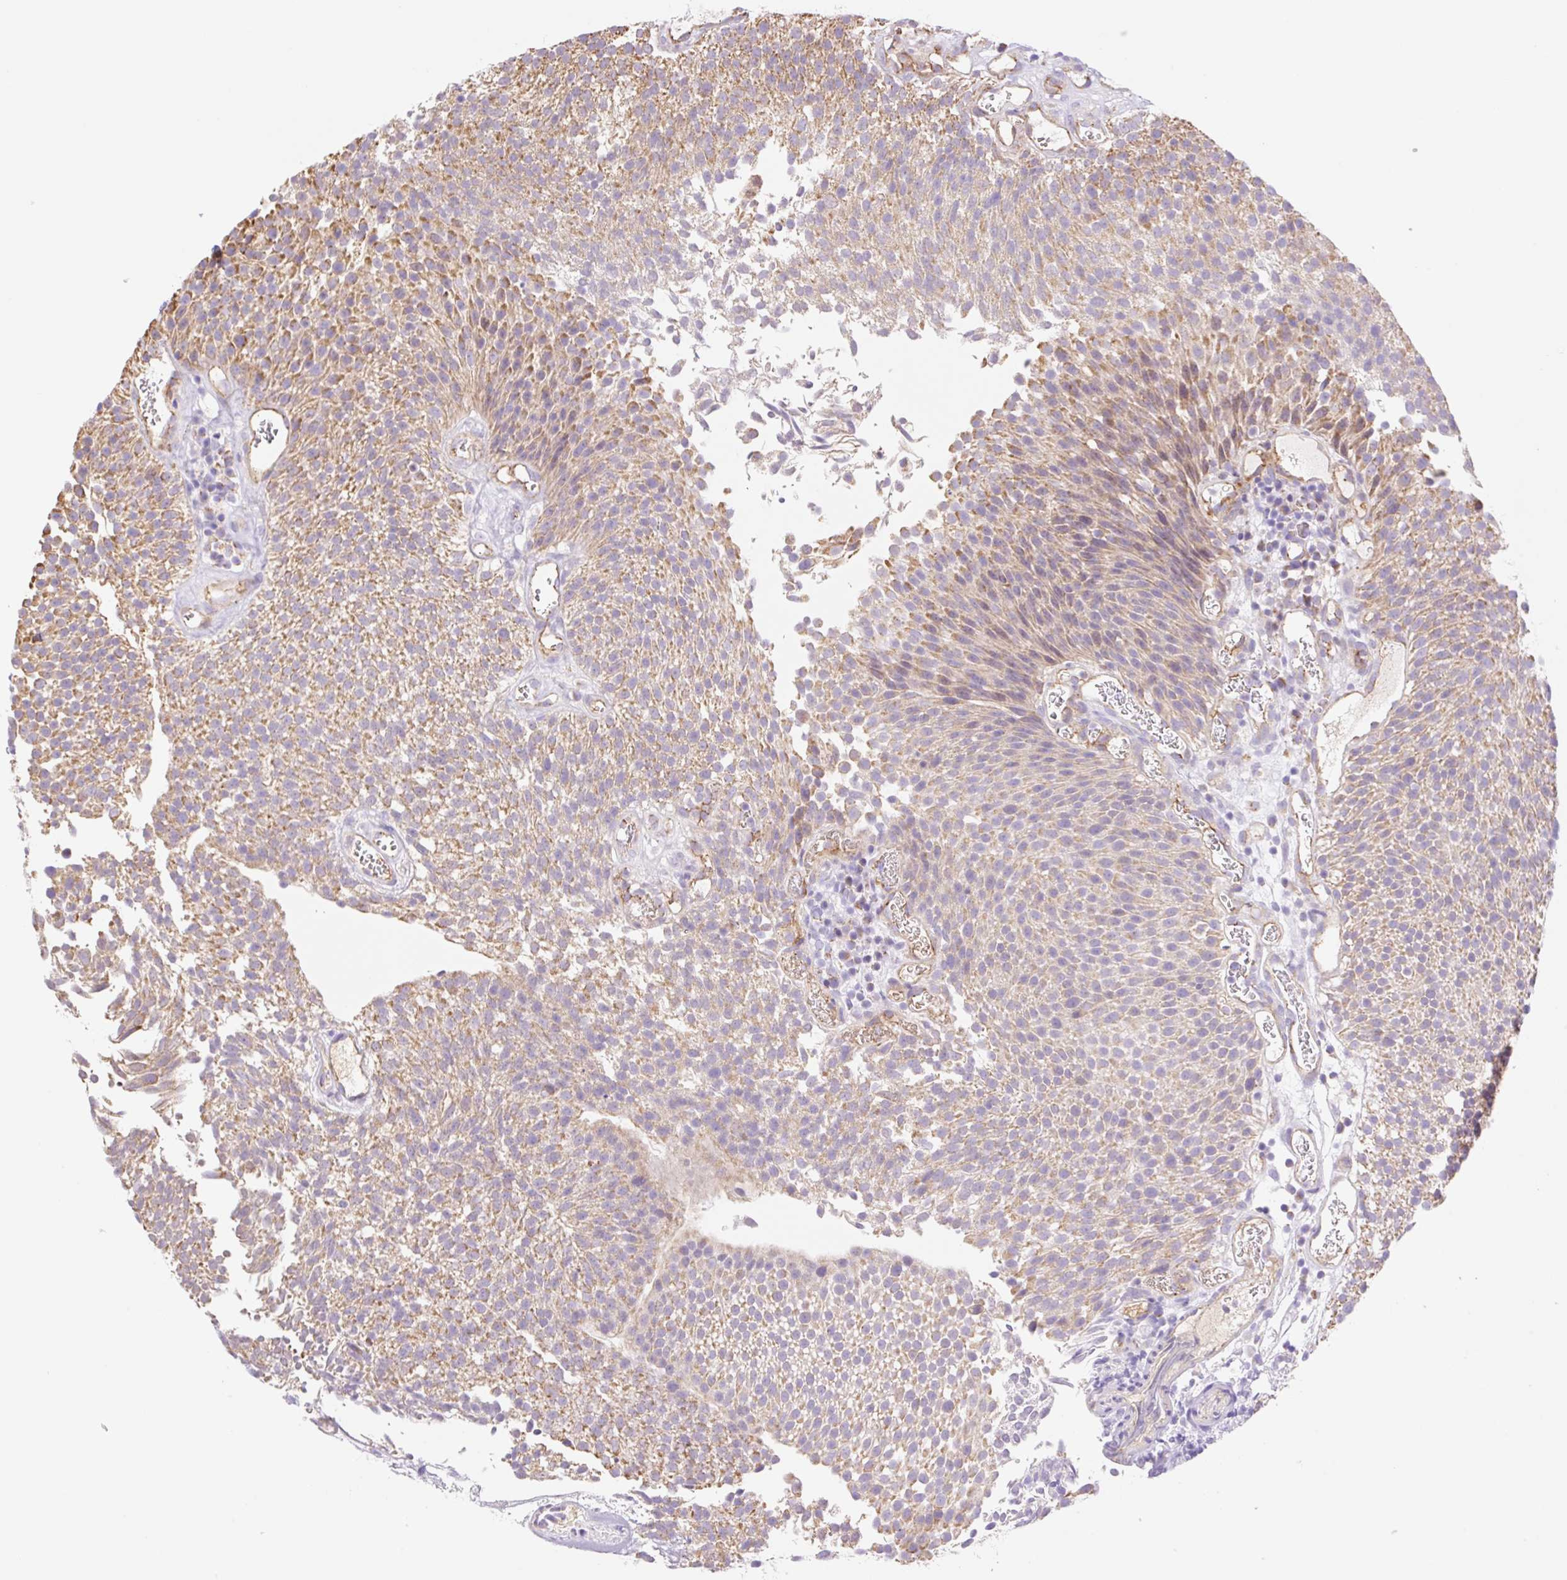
{"staining": {"intensity": "moderate", "quantity": "25%-75%", "location": "cytoplasmic/membranous"}, "tissue": "urothelial cancer", "cell_type": "Tumor cells", "image_type": "cancer", "snomed": [{"axis": "morphology", "description": "Urothelial carcinoma, Low grade"}, {"axis": "topography", "description": "Urinary bladder"}], "caption": "An immunohistochemistry (IHC) micrograph of neoplastic tissue is shown. Protein staining in brown shows moderate cytoplasmic/membranous positivity in low-grade urothelial carcinoma within tumor cells. The staining is performed using DAB brown chromogen to label protein expression. The nuclei are counter-stained blue using hematoxylin.", "gene": "ESAM", "patient": {"sex": "female", "age": 79}}